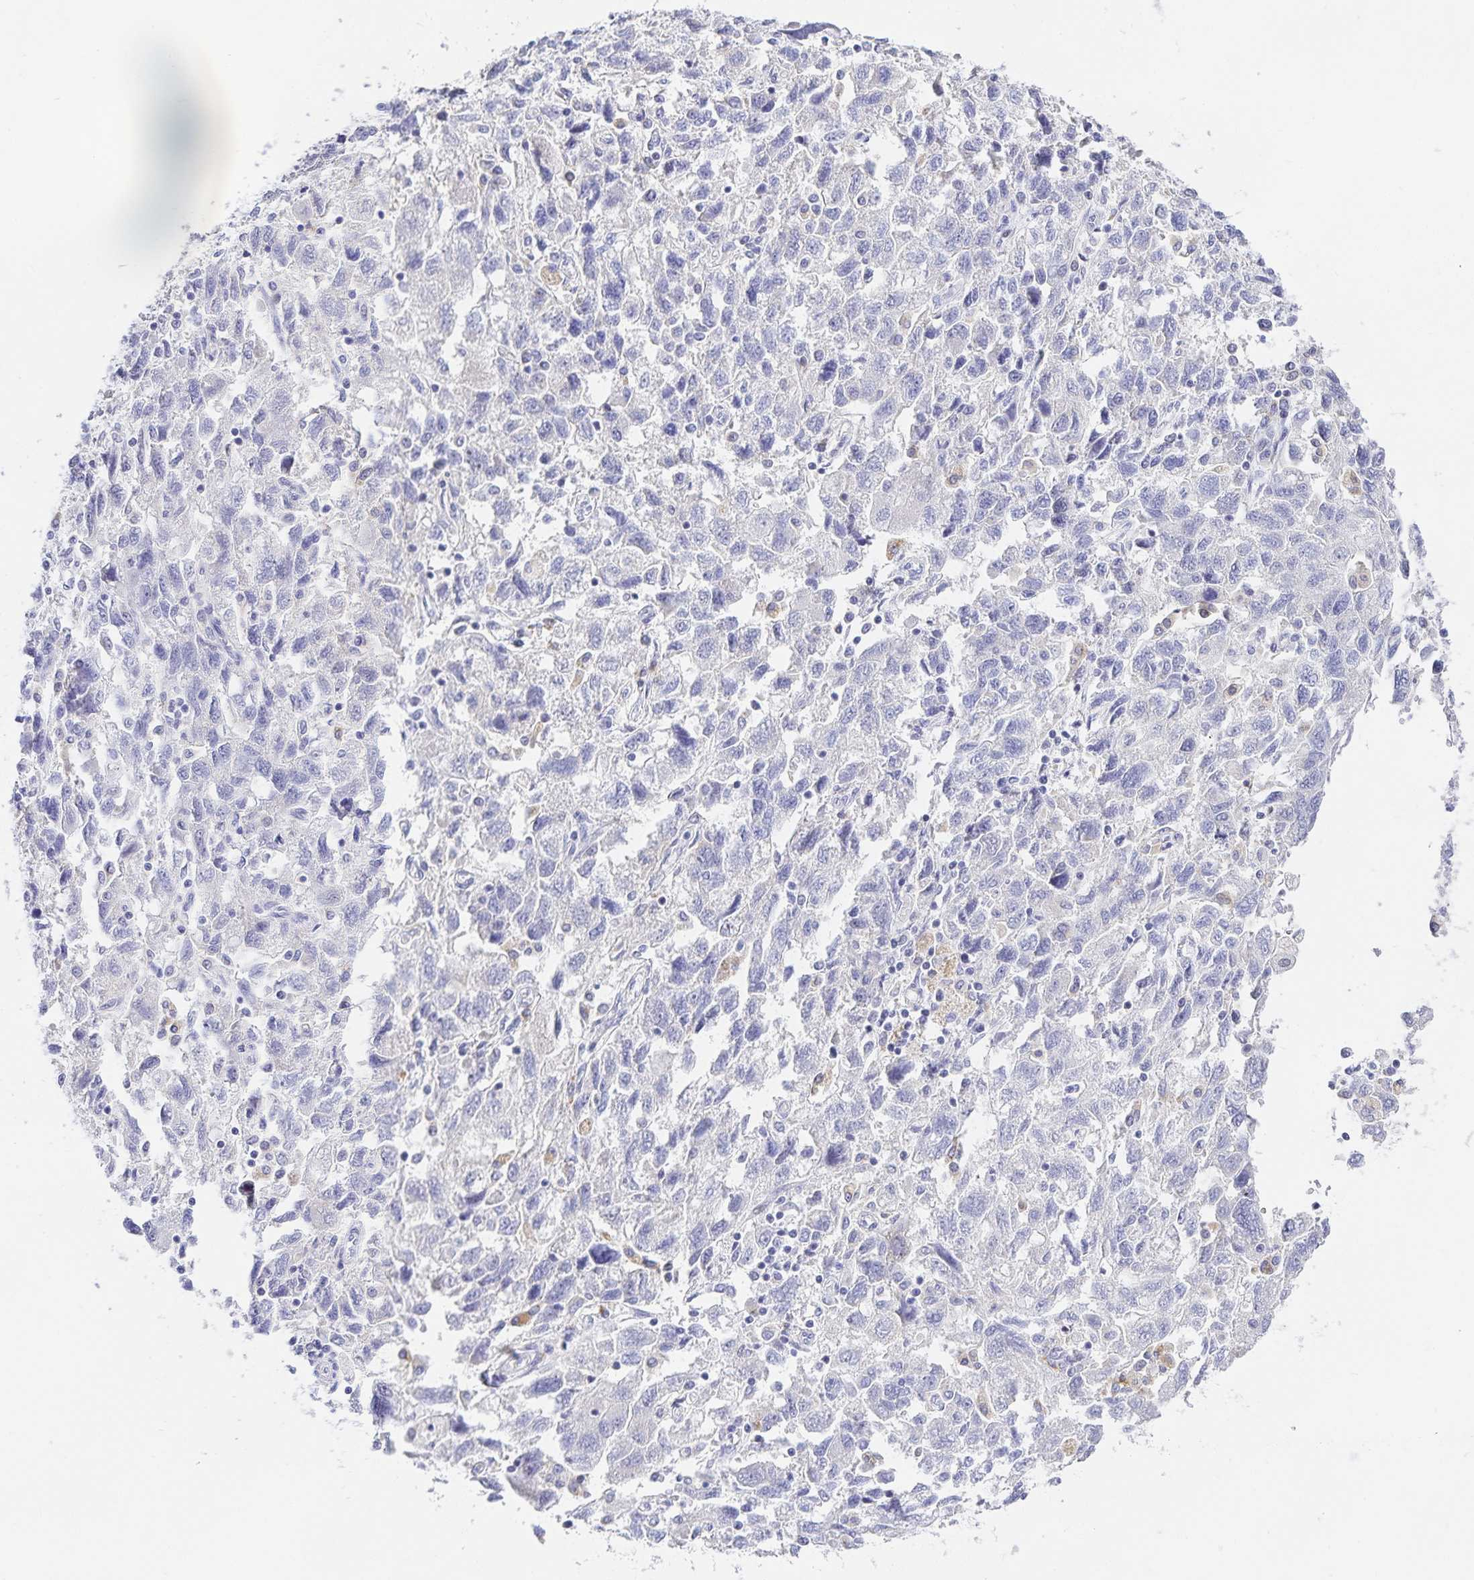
{"staining": {"intensity": "negative", "quantity": "none", "location": "none"}, "tissue": "ovarian cancer", "cell_type": "Tumor cells", "image_type": "cancer", "snomed": [{"axis": "morphology", "description": "Carcinoma, NOS"}, {"axis": "morphology", "description": "Cystadenocarcinoma, serous, NOS"}, {"axis": "topography", "description": "Ovary"}], "caption": "Tumor cells show no significant protein expression in ovarian carcinoma.", "gene": "KBTBD13", "patient": {"sex": "female", "age": 69}}